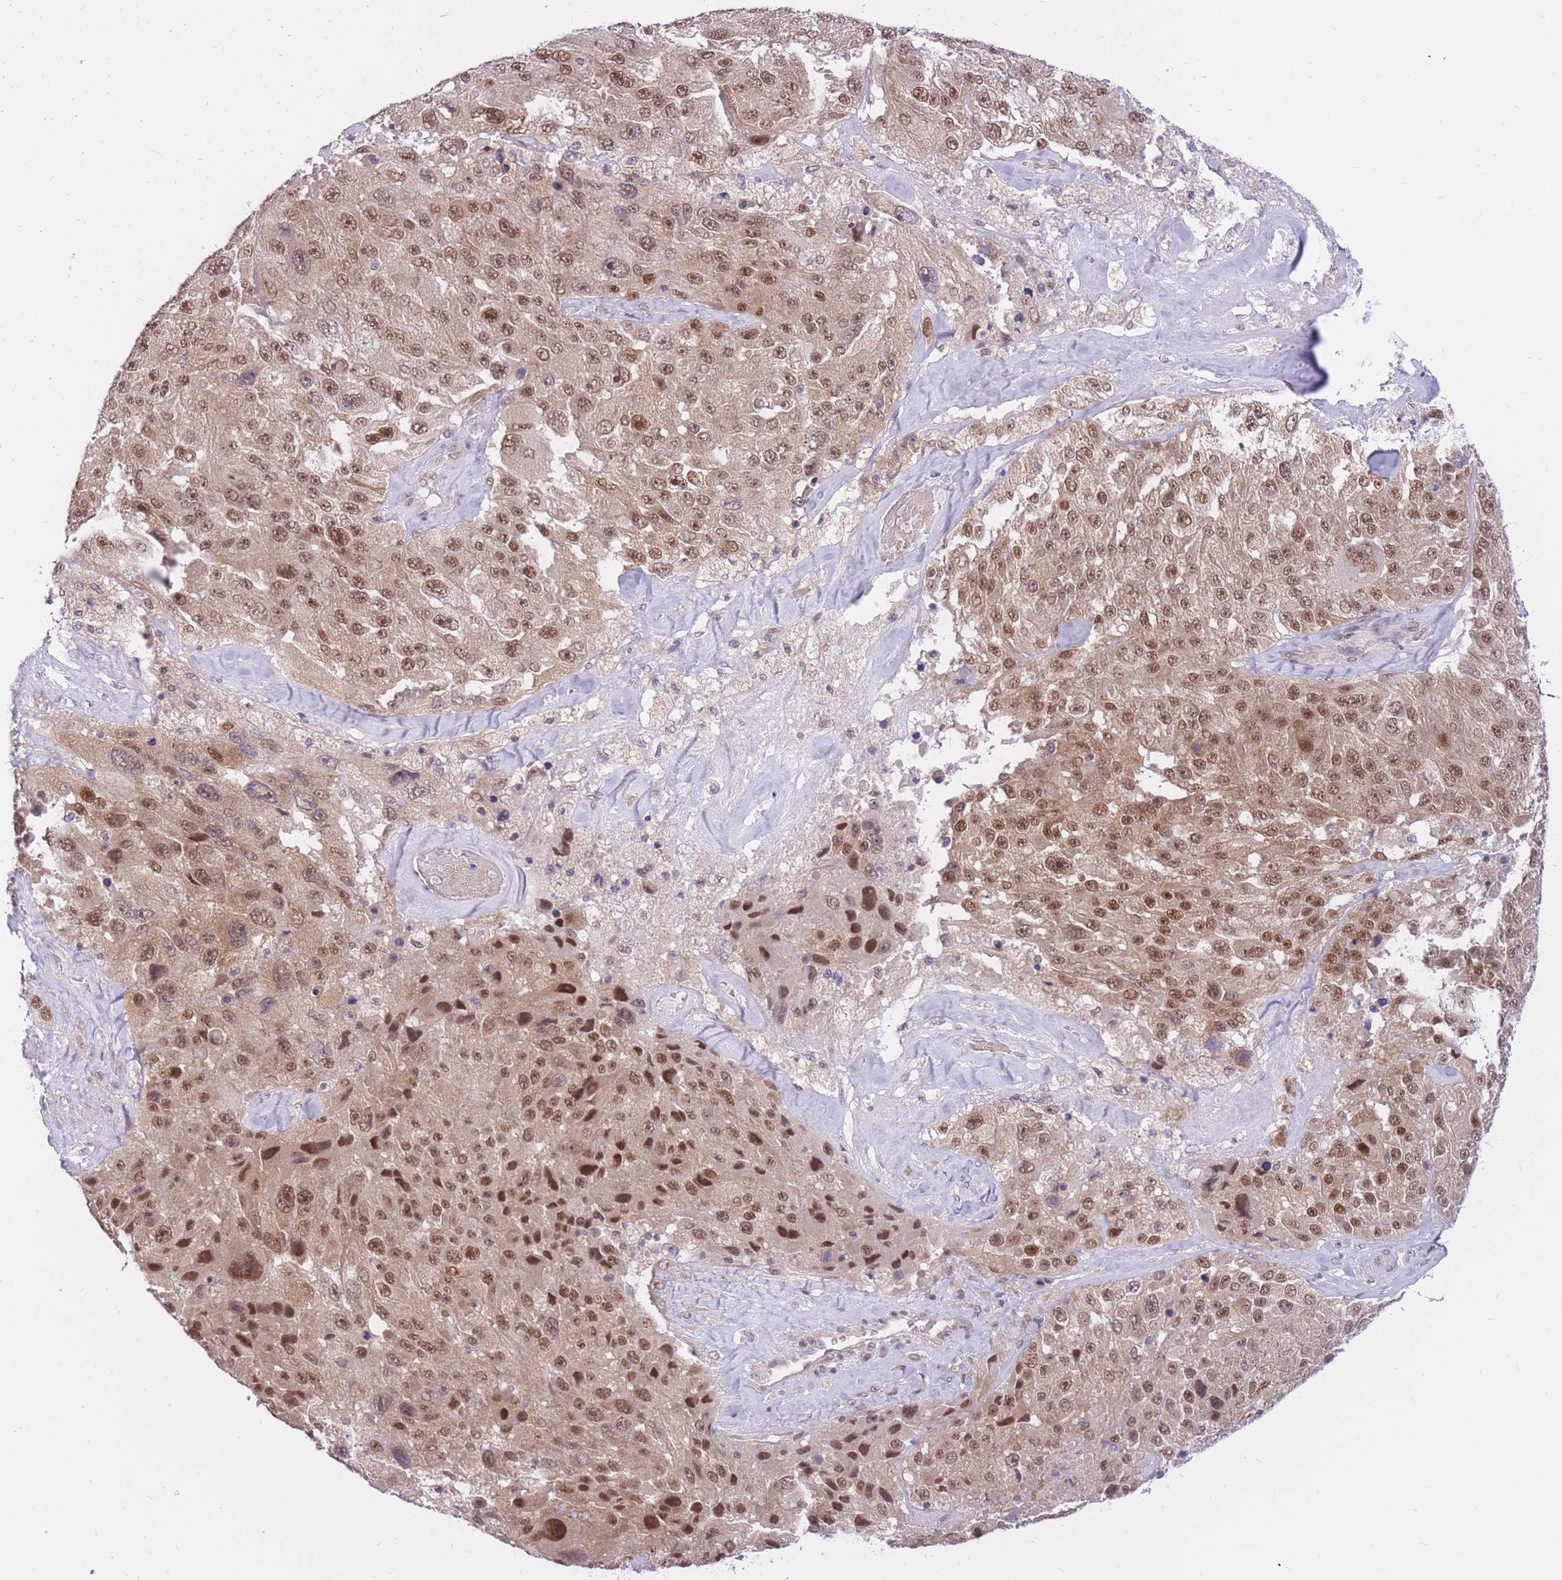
{"staining": {"intensity": "strong", "quantity": ">75%", "location": "nuclear"}, "tissue": "melanoma", "cell_type": "Tumor cells", "image_type": "cancer", "snomed": [{"axis": "morphology", "description": "Malignant melanoma, Metastatic site"}, {"axis": "topography", "description": "Lymph node"}], "caption": "Melanoma was stained to show a protein in brown. There is high levels of strong nuclear staining in about >75% of tumor cells.", "gene": "MINDY2", "patient": {"sex": "male", "age": 62}}